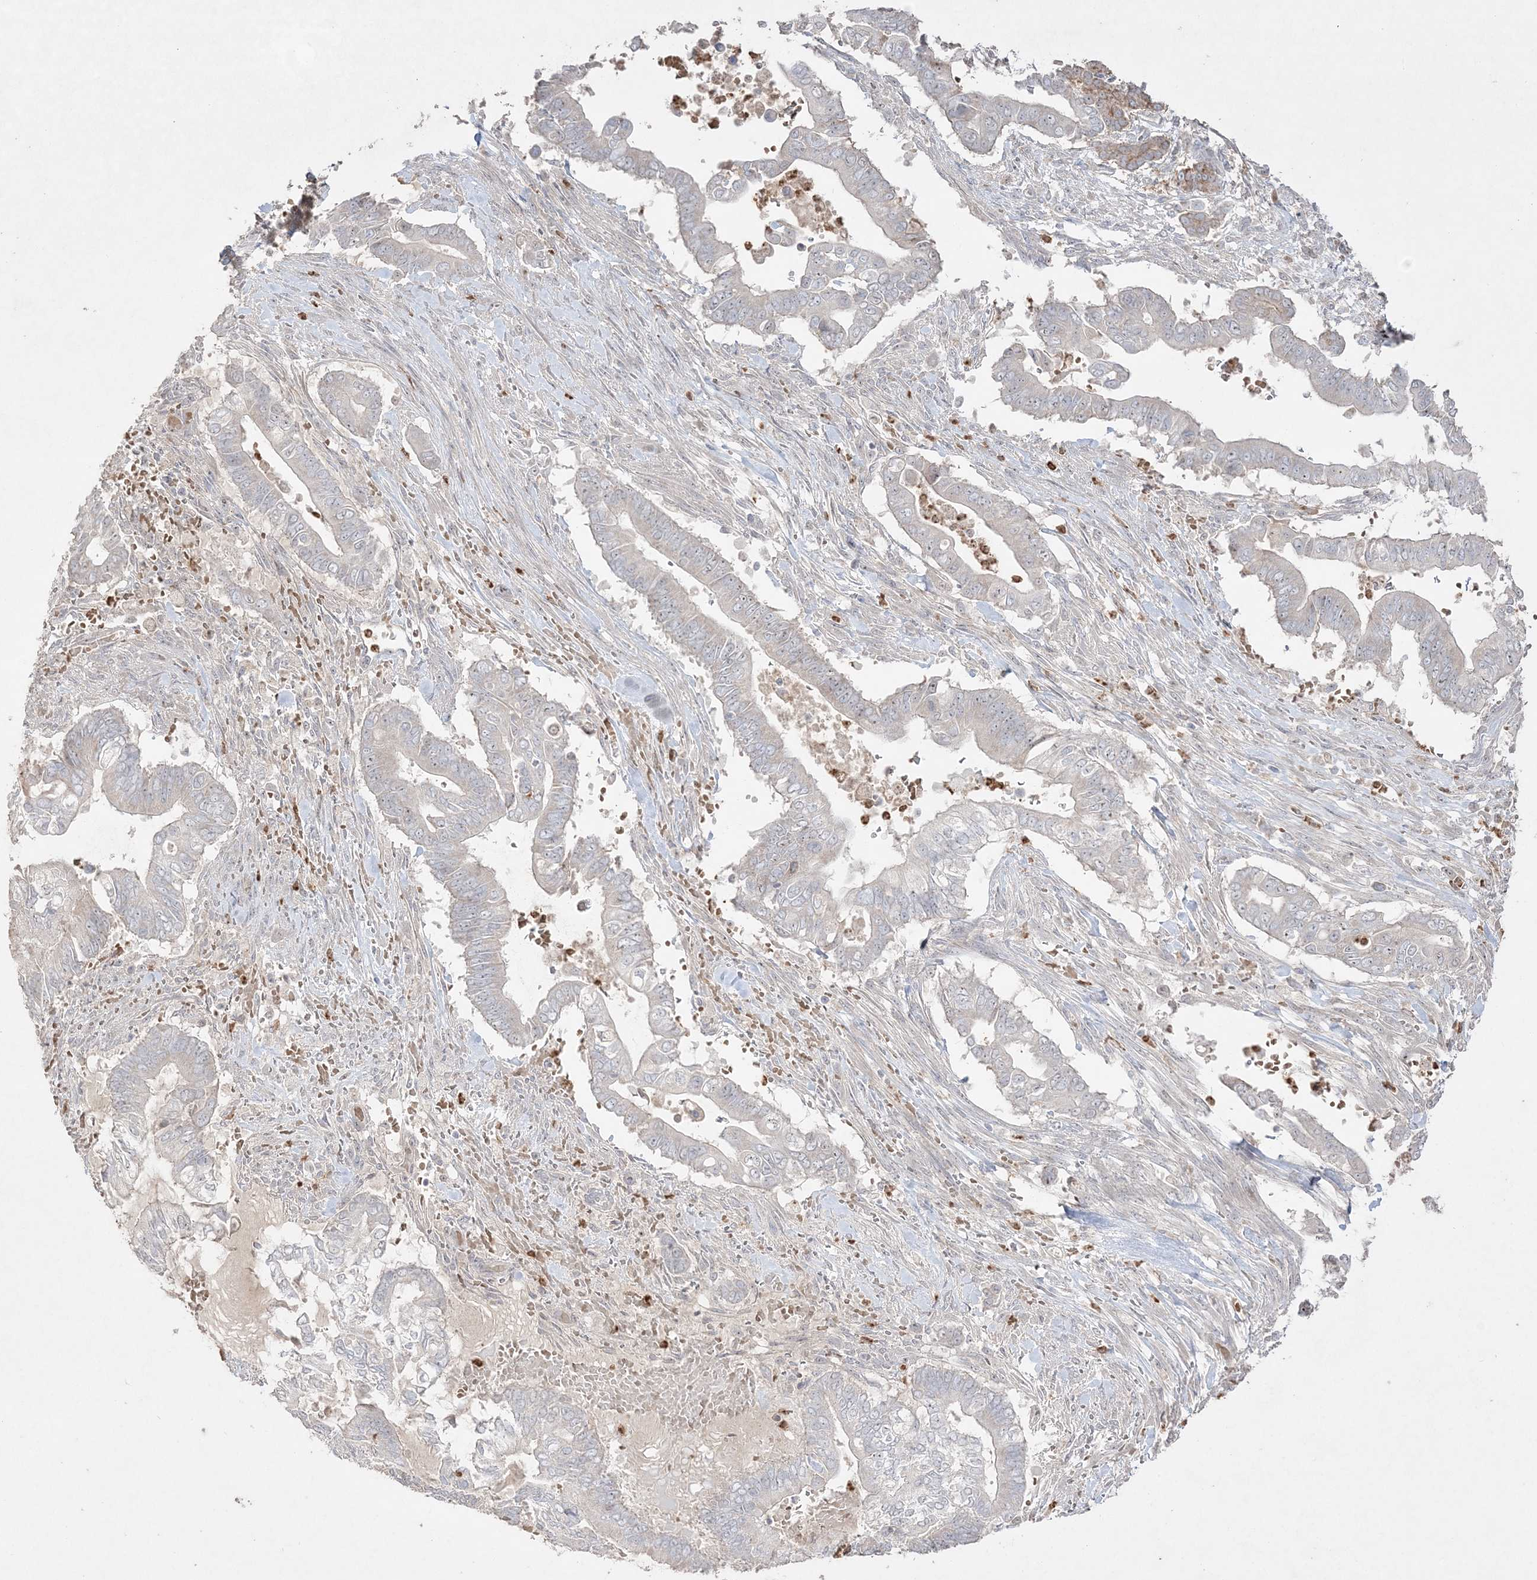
{"staining": {"intensity": "negative", "quantity": "none", "location": "none"}, "tissue": "pancreatic cancer", "cell_type": "Tumor cells", "image_type": "cancer", "snomed": [{"axis": "morphology", "description": "Adenocarcinoma, NOS"}, {"axis": "topography", "description": "Pancreas"}], "caption": "An image of pancreatic cancer stained for a protein demonstrates no brown staining in tumor cells. (DAB immunohistochemistry (IHC) with hematoxylin counter stain).", "gene": "NOP16", "patient": {"sex": "male", "age": 68}}